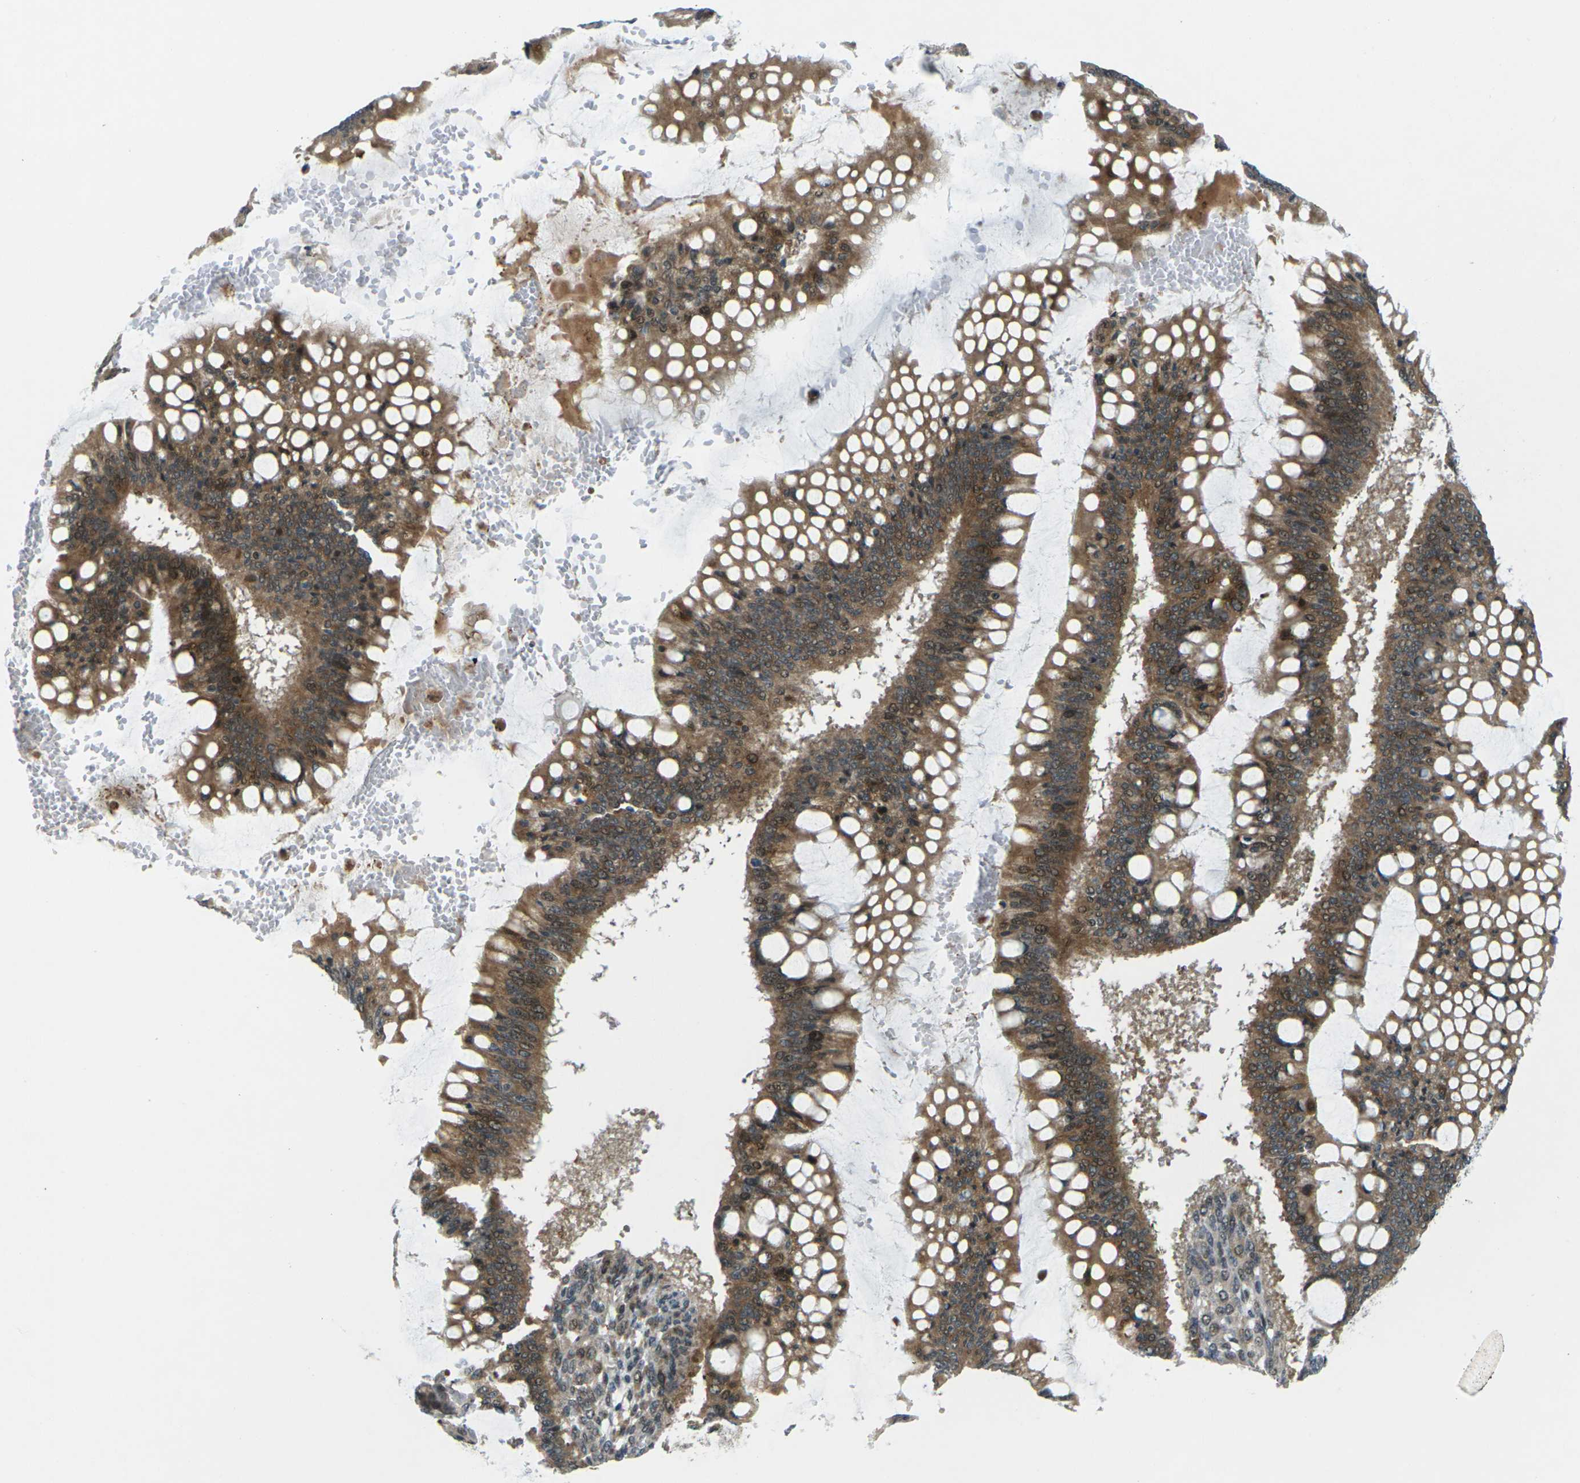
{"staining": {"intensity": "moderate", "quantity": ">75%", "location": "cytoplasmic/membranous,nuclear"}, "tissue": "ovarian cancer", "cell_type": "Tumor cells", "image_type": "cancer", "snomed": [{"axis": "morphology", "description": "Cystadenocarcinoma, mucinous, NOS"}, {"axis": "topography", "description": "Ovary"}], "caption": "Immunohistochemical staining of human ovarian cancer reveals medium levels of moderate cytoplasmic/membranous and nuclear positivity in about >75% of tumor cells. (Brightfield microscopy of DAB IHC at high magnification).", "gene": "UBE2S", "patient": {"sex": "female", "age": 73}}